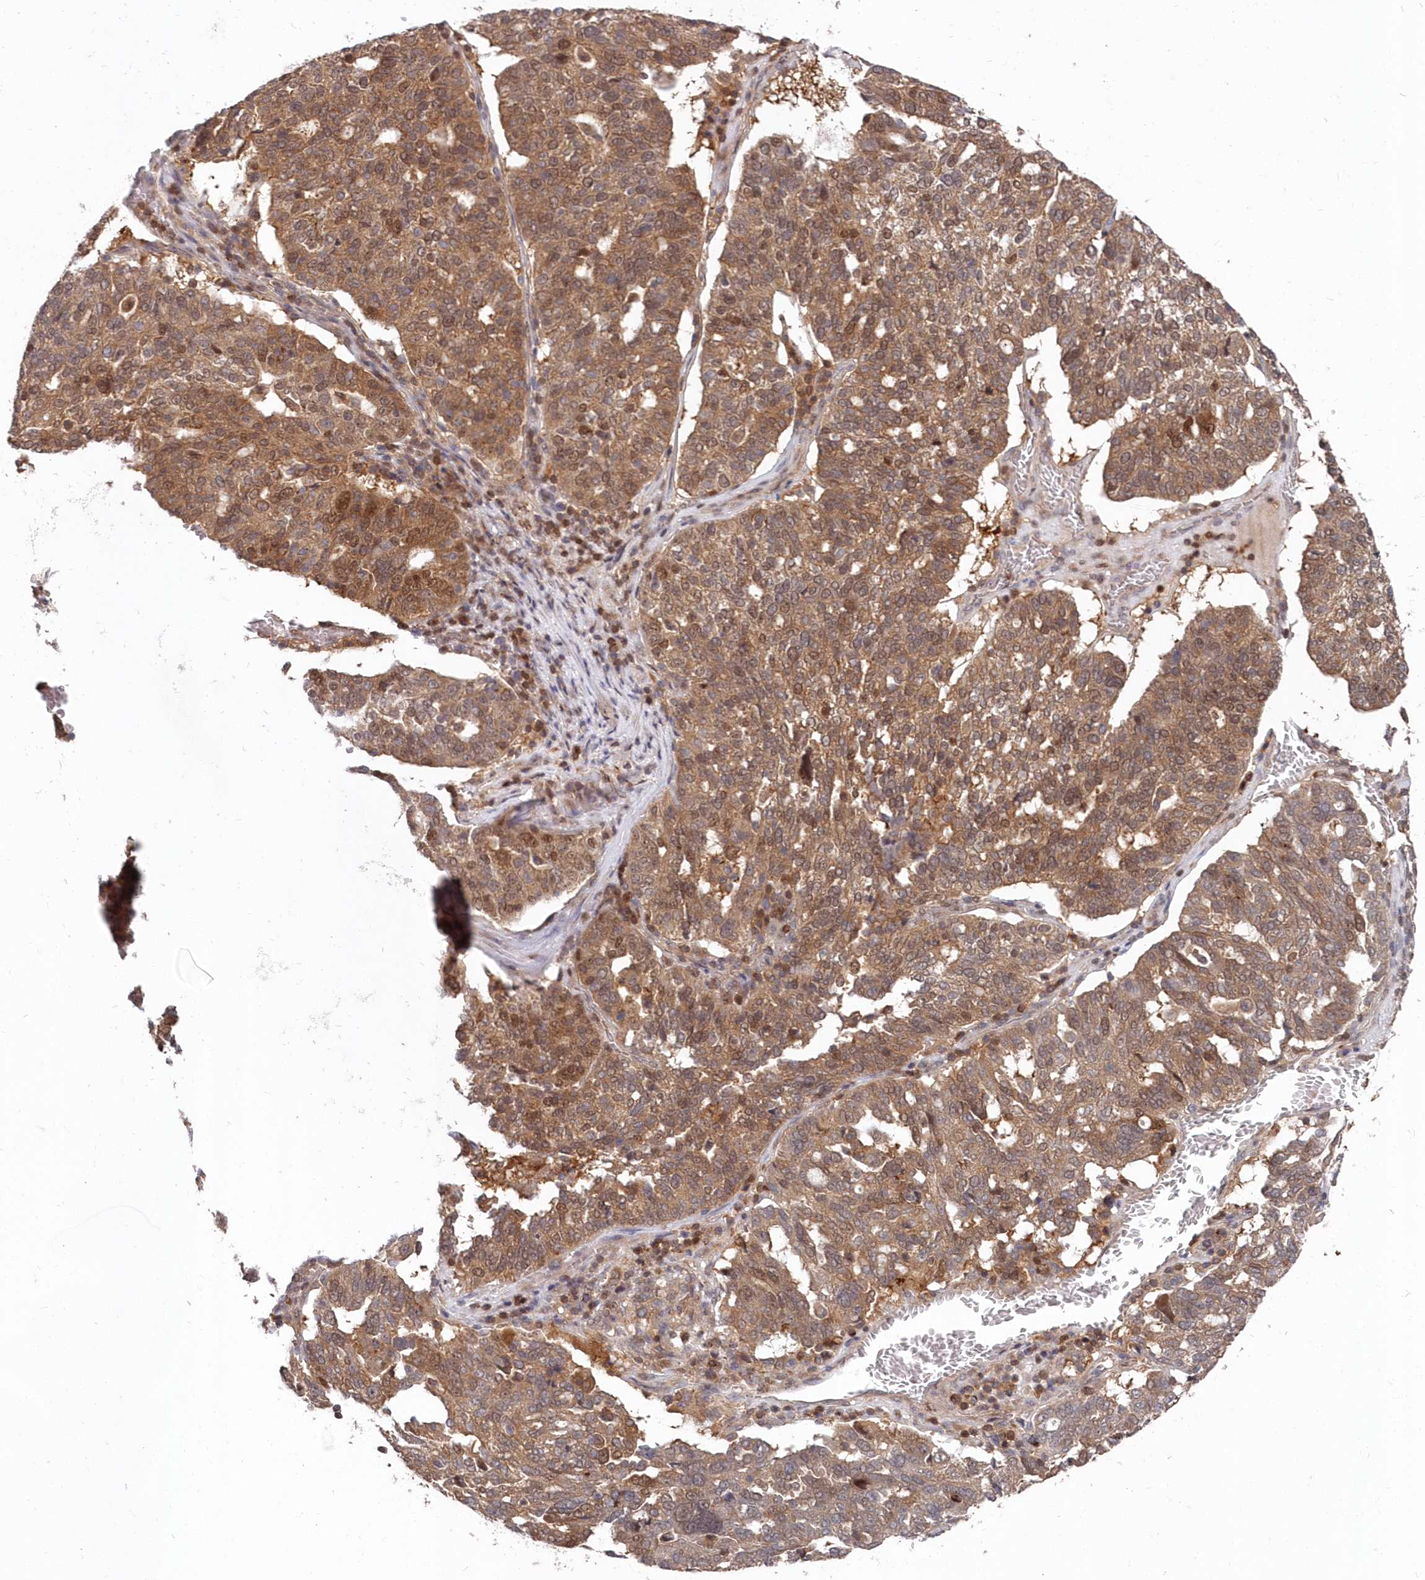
{"staining": {"intensity": "moderate", "quantity": ">75%", "location": "cytoplasmic/membranous,nuclear"}, "tissue": "ovarian cancer", "cell_type": "Tumor cells", "image_type": "cancer", "snomed": [{"axis": "morphology", "description": "Cystadenocarcinoma, serous, NOS"}, {"axis": "topography", "description": "Ovary"}], "caption": "Immunohistochemistry (IHC) histopathology image of human ovarian cancer stained for a protein (brown), which shows medium levels of moderate cytoplasmic/membranous and nuclear staining in approximately >75% of tumor cells.", "gene": "ABHD14B", "patient": {"sex": "female", "age": 59}}